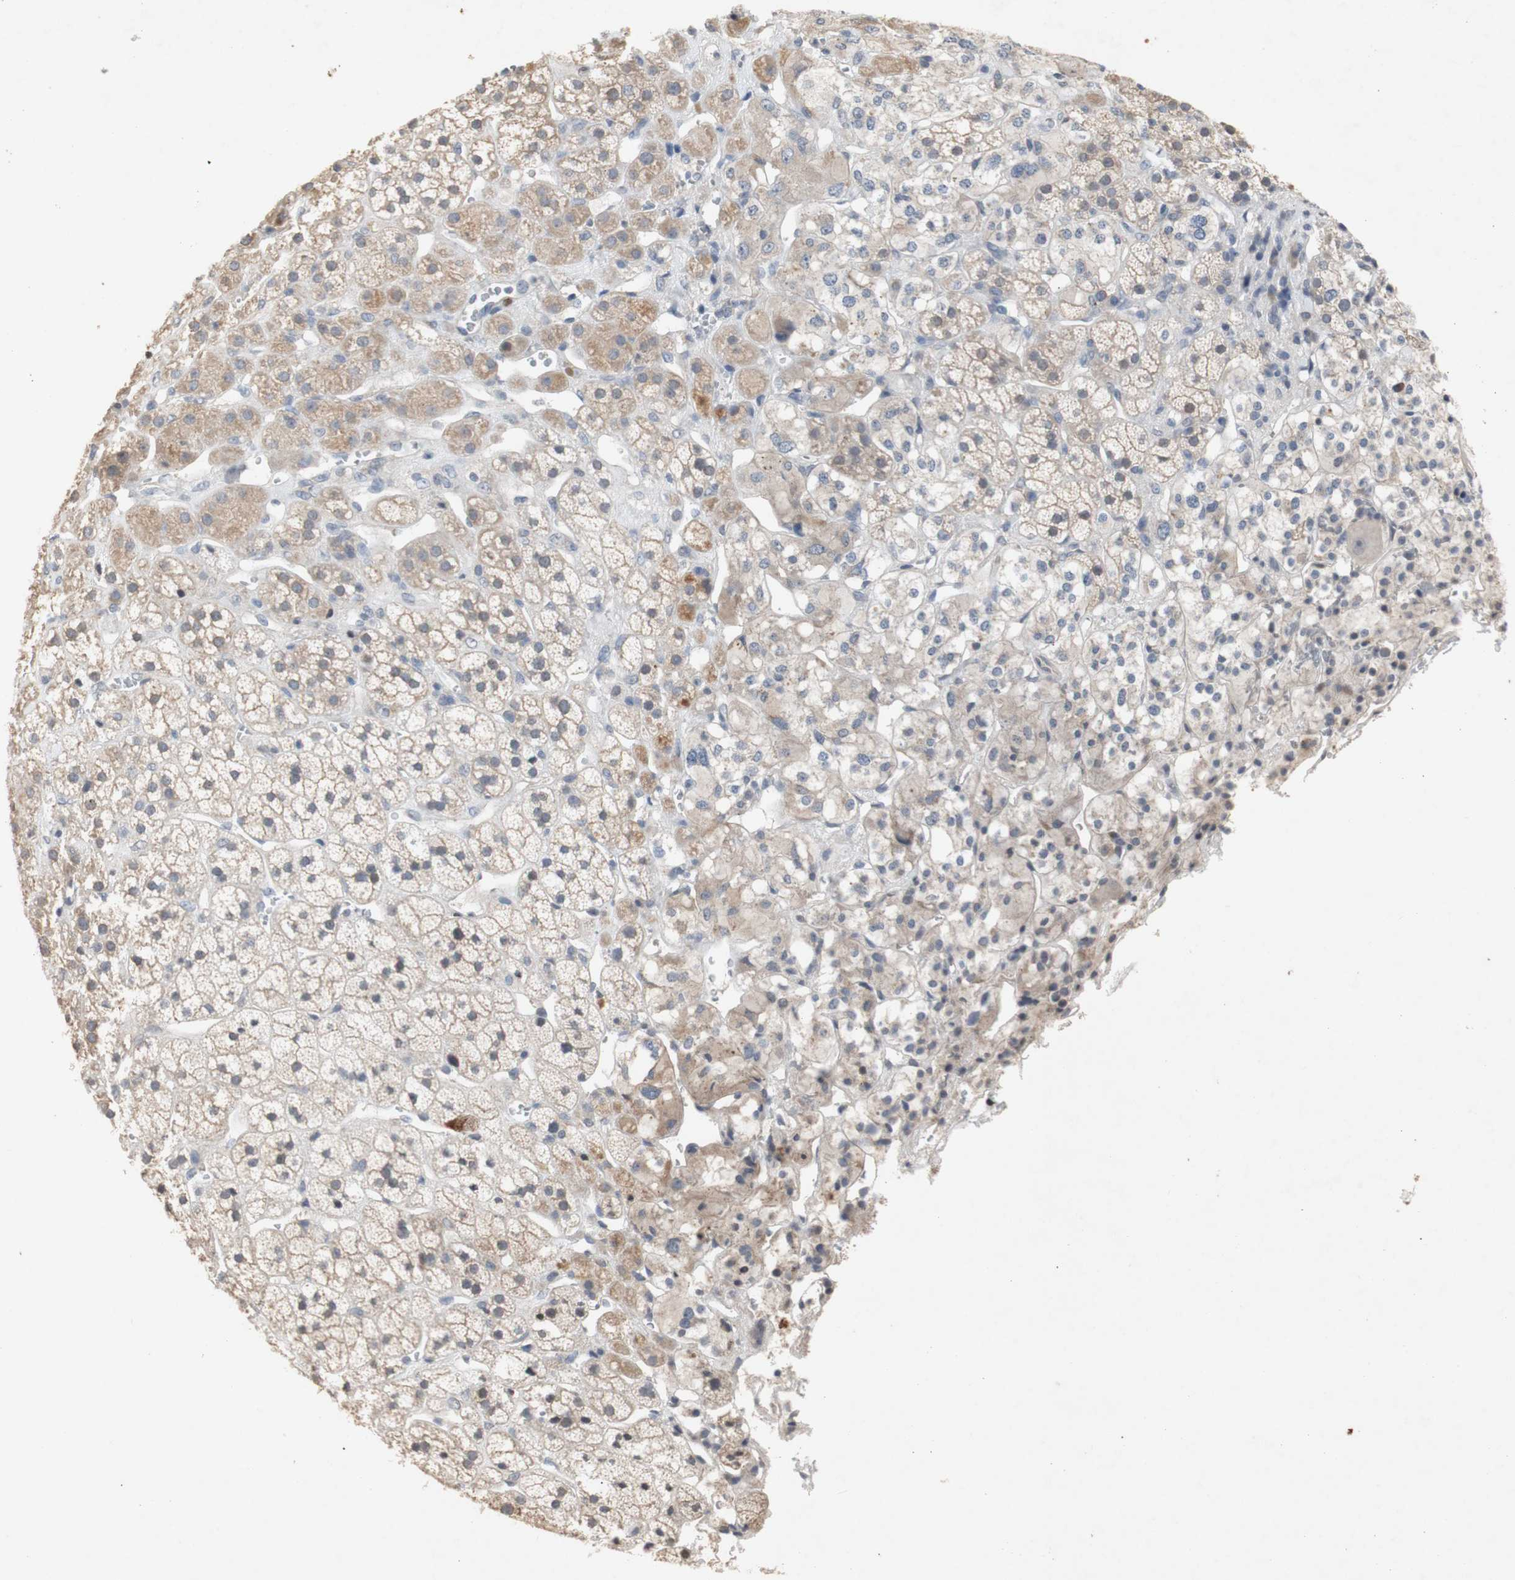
{"staining": {"intensity": "weak", "quantity": ">75%", "location": "cytoplasmic/membranous"}, "tissue": "adrenal gland", "cell_type": "Glandular cells", "image_type": "normal", "snomed": [{"axis": "morphology", "description": "Normal tissue, NOS"}, {"axis": "topography", "description": "Adrenal gland"}], "caption": "Brown immunohistochemical staining in unremarkable human adrenal gland reveals weak cytoplasmic/membranous staining in about >75% of glandular cells. The staining was performed using DAB to visualize the protein expression in brown, while the nuclei were stained in blue with hematoxylin (Magnification: 20x).", "gene": "FOSB", "patient": {"sex": "male", "age": 56}}